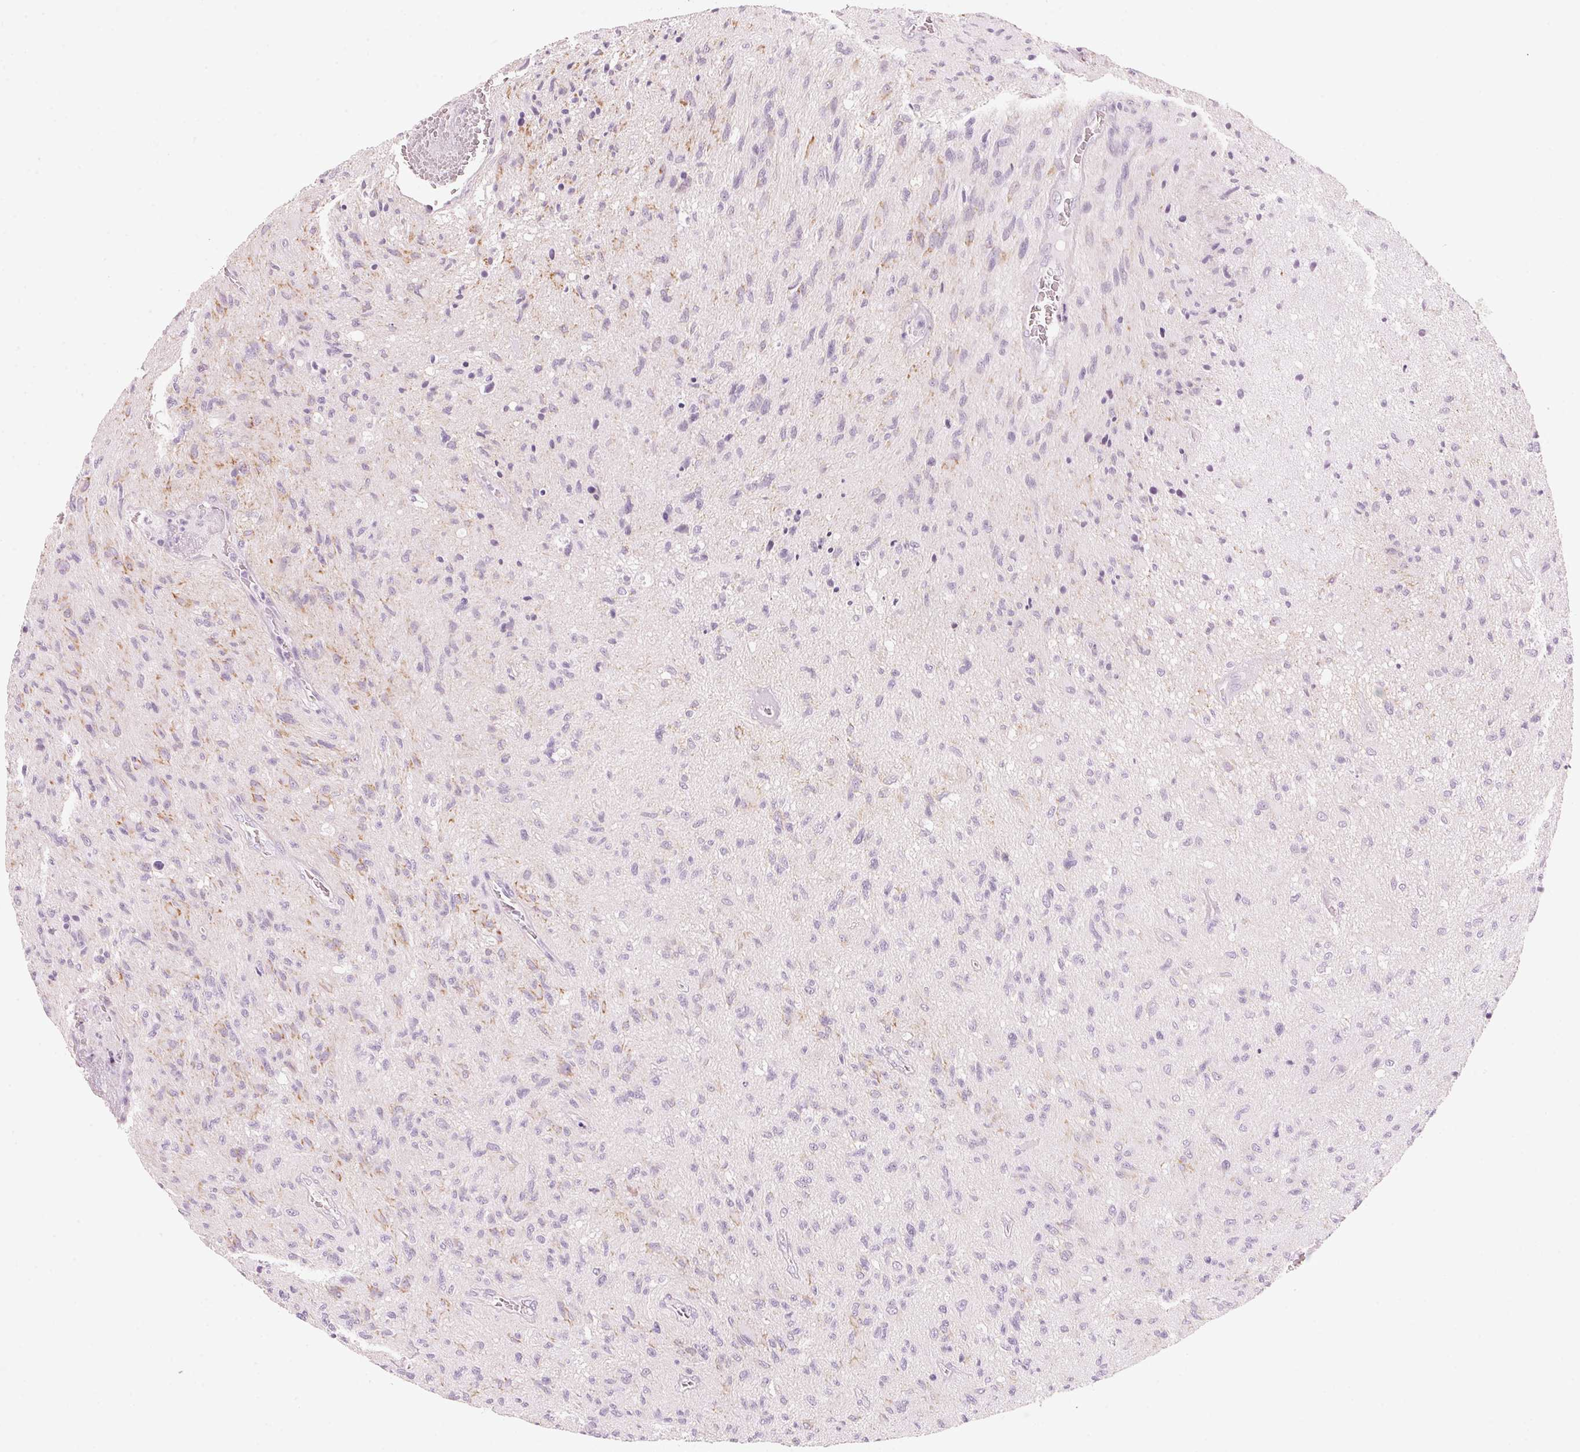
{"staining": {"intensity": "negative", "quantity": "none", "location": "none"}, "tissue": "glioma", "cell_type": "Tumor cells", "image_type": "cancer", "snomed": [{"axis": "morphology", "description": "Glioma, malignant, High grade"}, {"axis": "topography", "description": "Brain"}], "caption": "Human malignant high-grade glioma stained for a protein using IHC shows no positivity in tumor cells.", "gene": "HOXB13", "patient": {"sex": "male", "age": 54}}